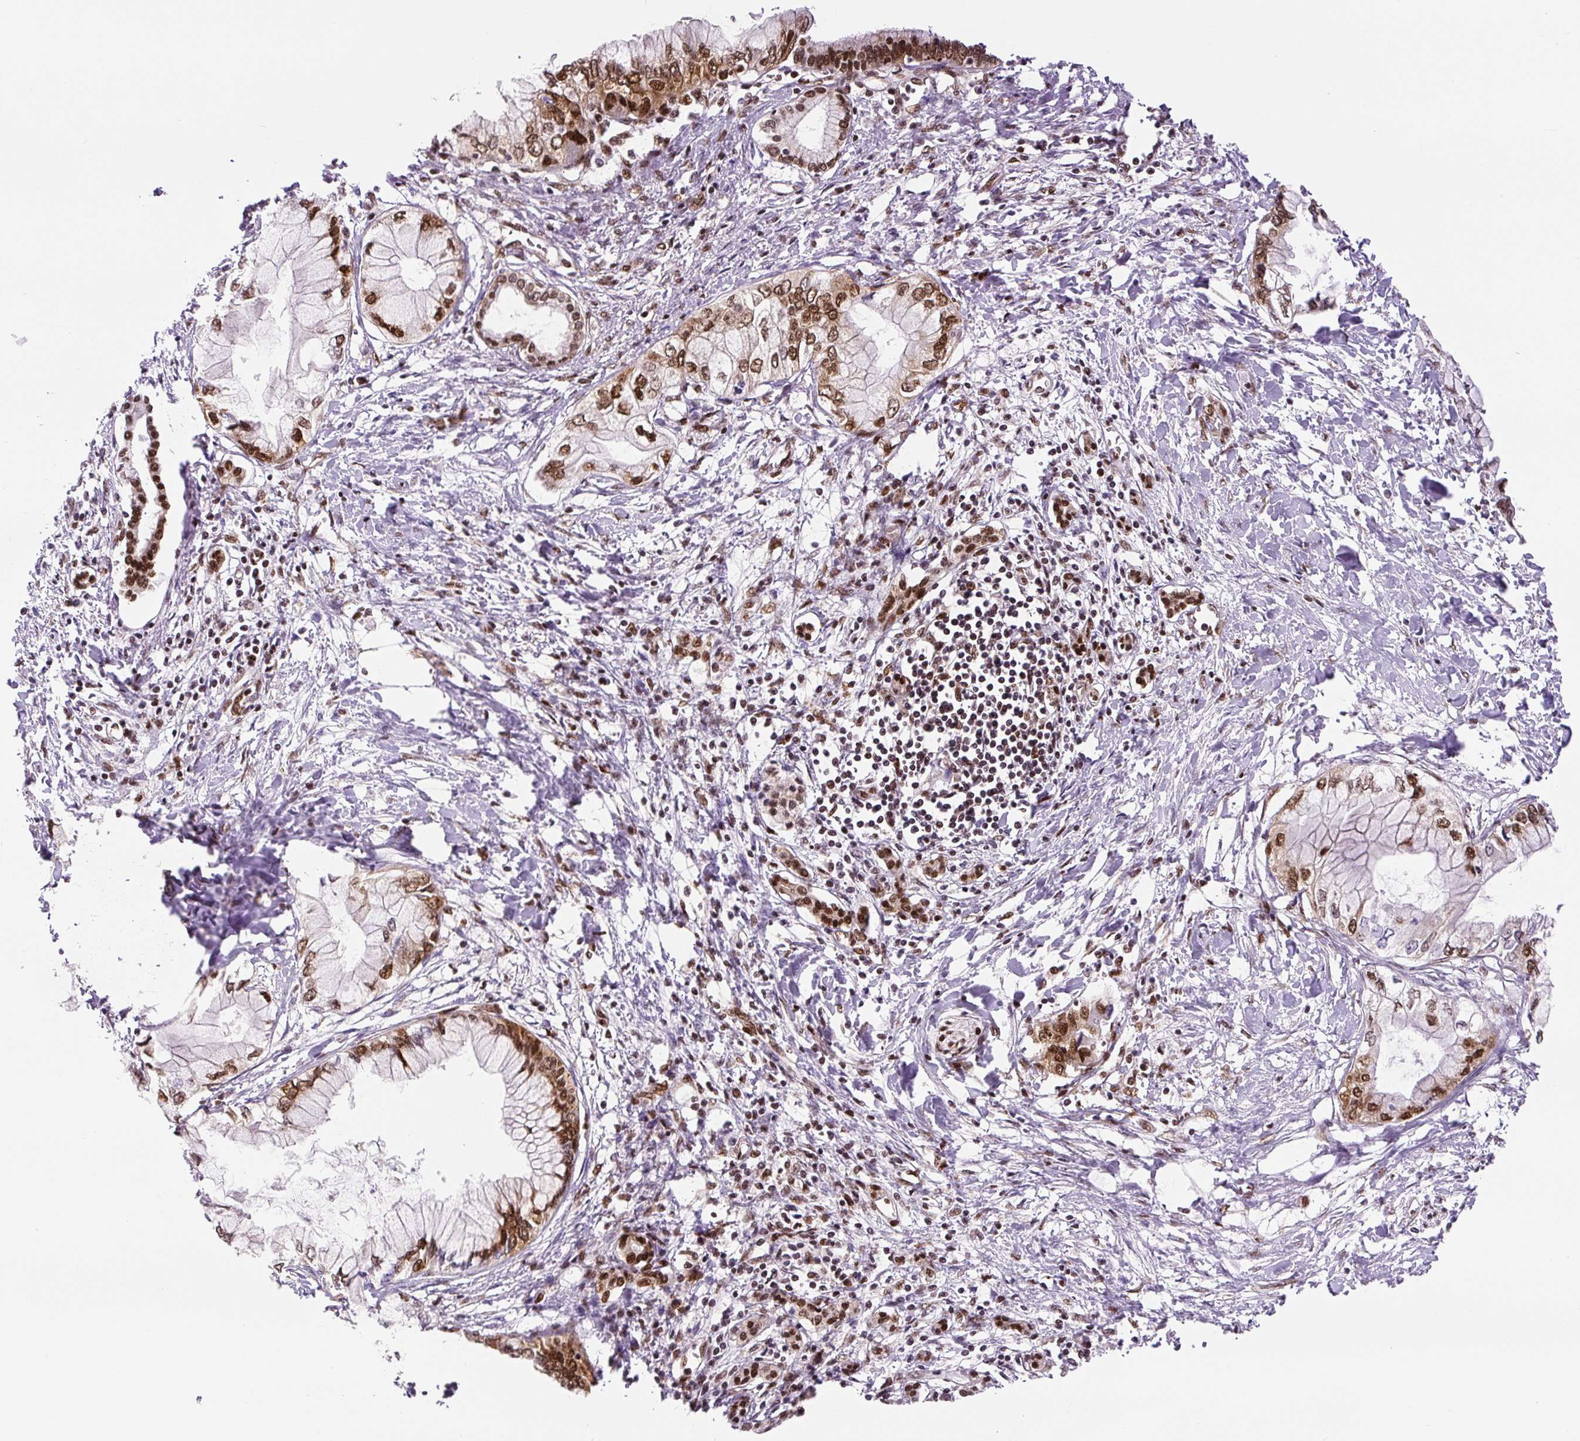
{"staining": {"intensity": "moderate", "quantity": ">75%", "location": "nuclear"}, "tissue": "pancreatic cancer", "cell_type": "Tumor cells", "image_type": "cancer", "snomed": [{"axis": "morphology", "description": "Adenocarcinoma, NOS"}, {"axis": "topography", "description": "Pancreas"}], "caption": "IHC staining of pancreatic cancer (adenocarcinoma), which exhibits medium levels of moderate nuclear expression in approximately >75% of tumor cells indicating moderate nuclear protein positivity. The staining was performed using DAB (3,3'-diaminobenzidine) (brown) for protein detection and nuclei were counterstained in hematoxylin (blue).", "gene": "FUS", "patient": {"sex": "male", "age": 48}}